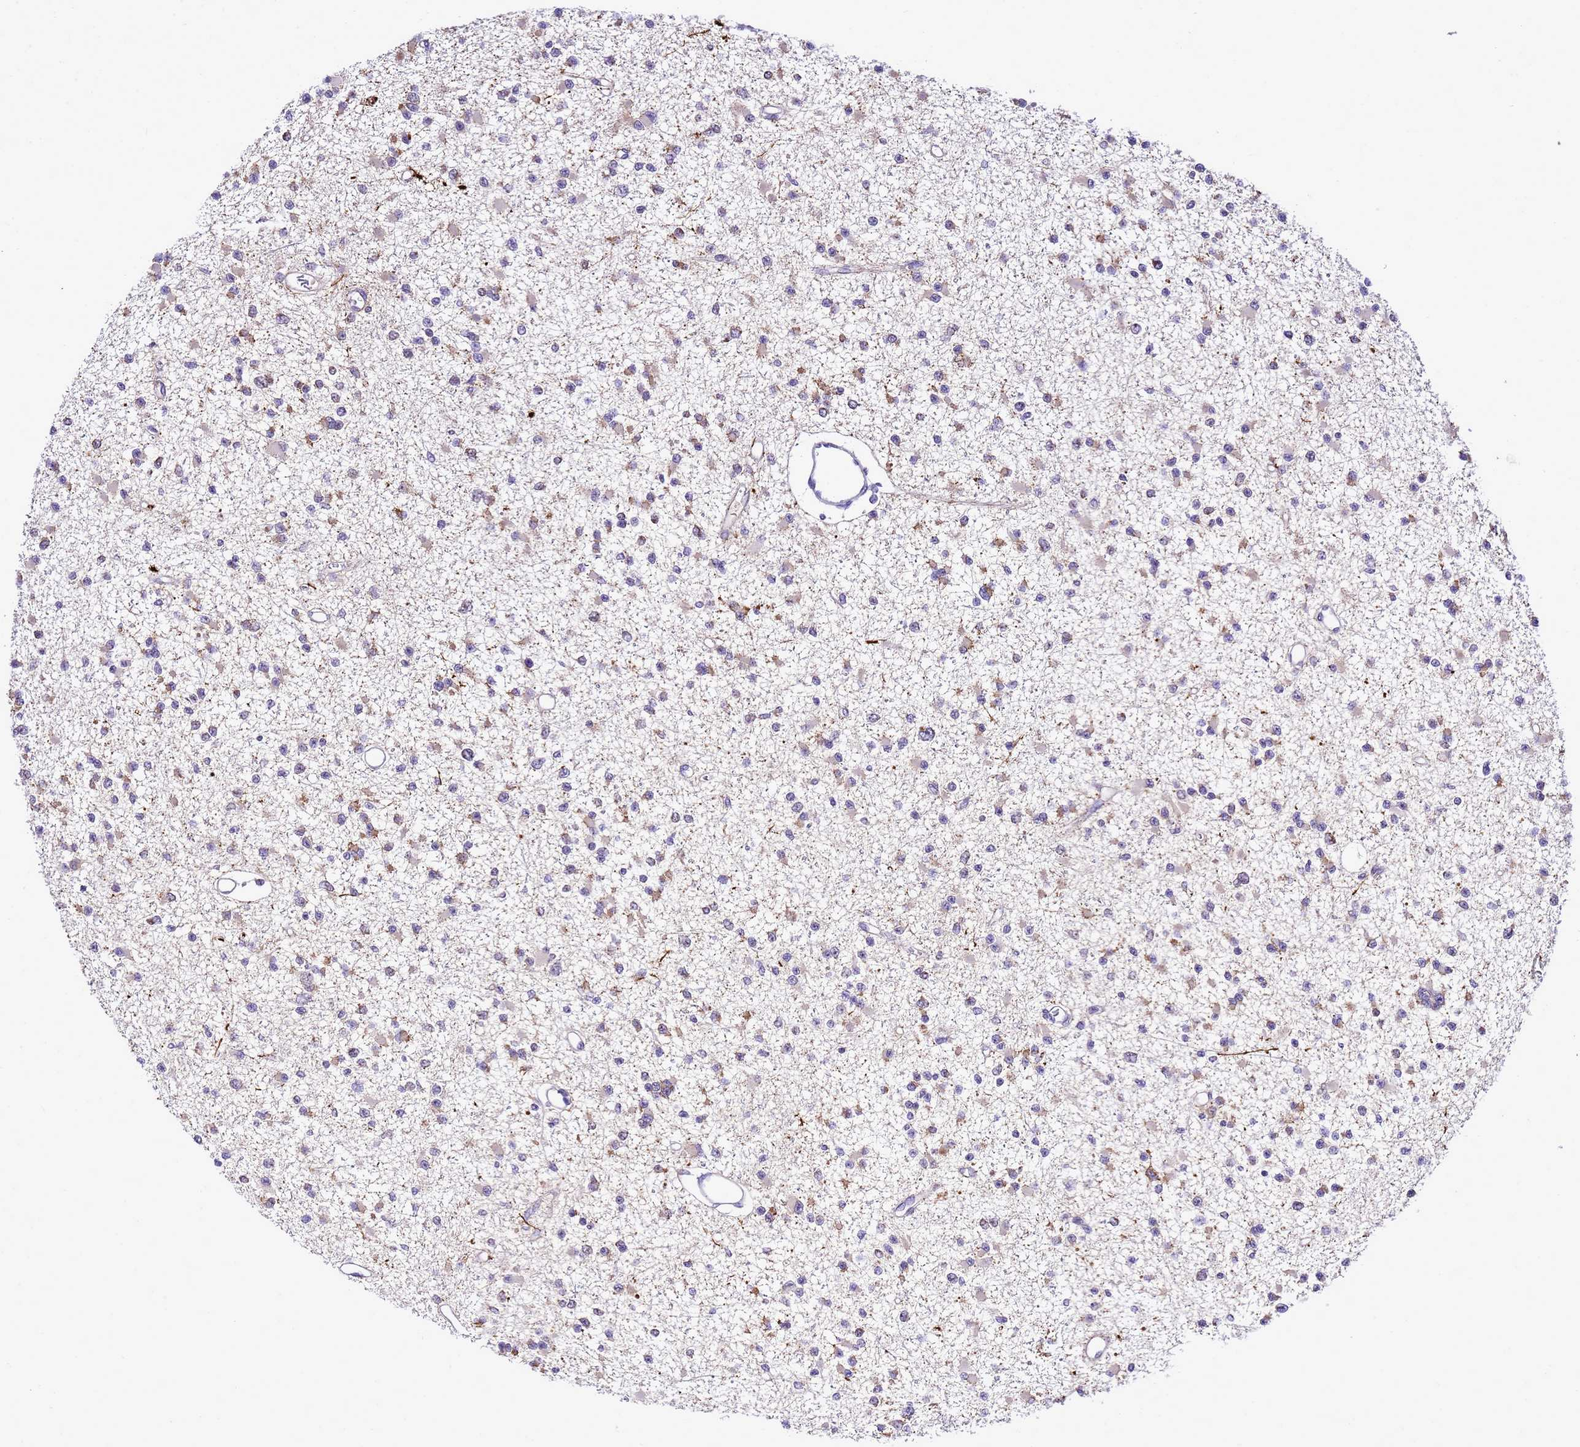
{"staining": {"intensity": "weak", "quantity": "<25%", "location": "cytoplasmic/membranous"}, "tissue": "glioma", "cell_type": "Tumor cells", "image_type": "cancer", "snomed": [{"axis": "morphology", "description": "Glioma, malignant, Low grade"}, {"axis": "topography", "description": "Brain"}], "caption": "The histopathology image shows no staining of tumor cells in malignant glioma (low-grade).", "gene": "C19orf47", "patient": {"sex": "female", "age": 22}}